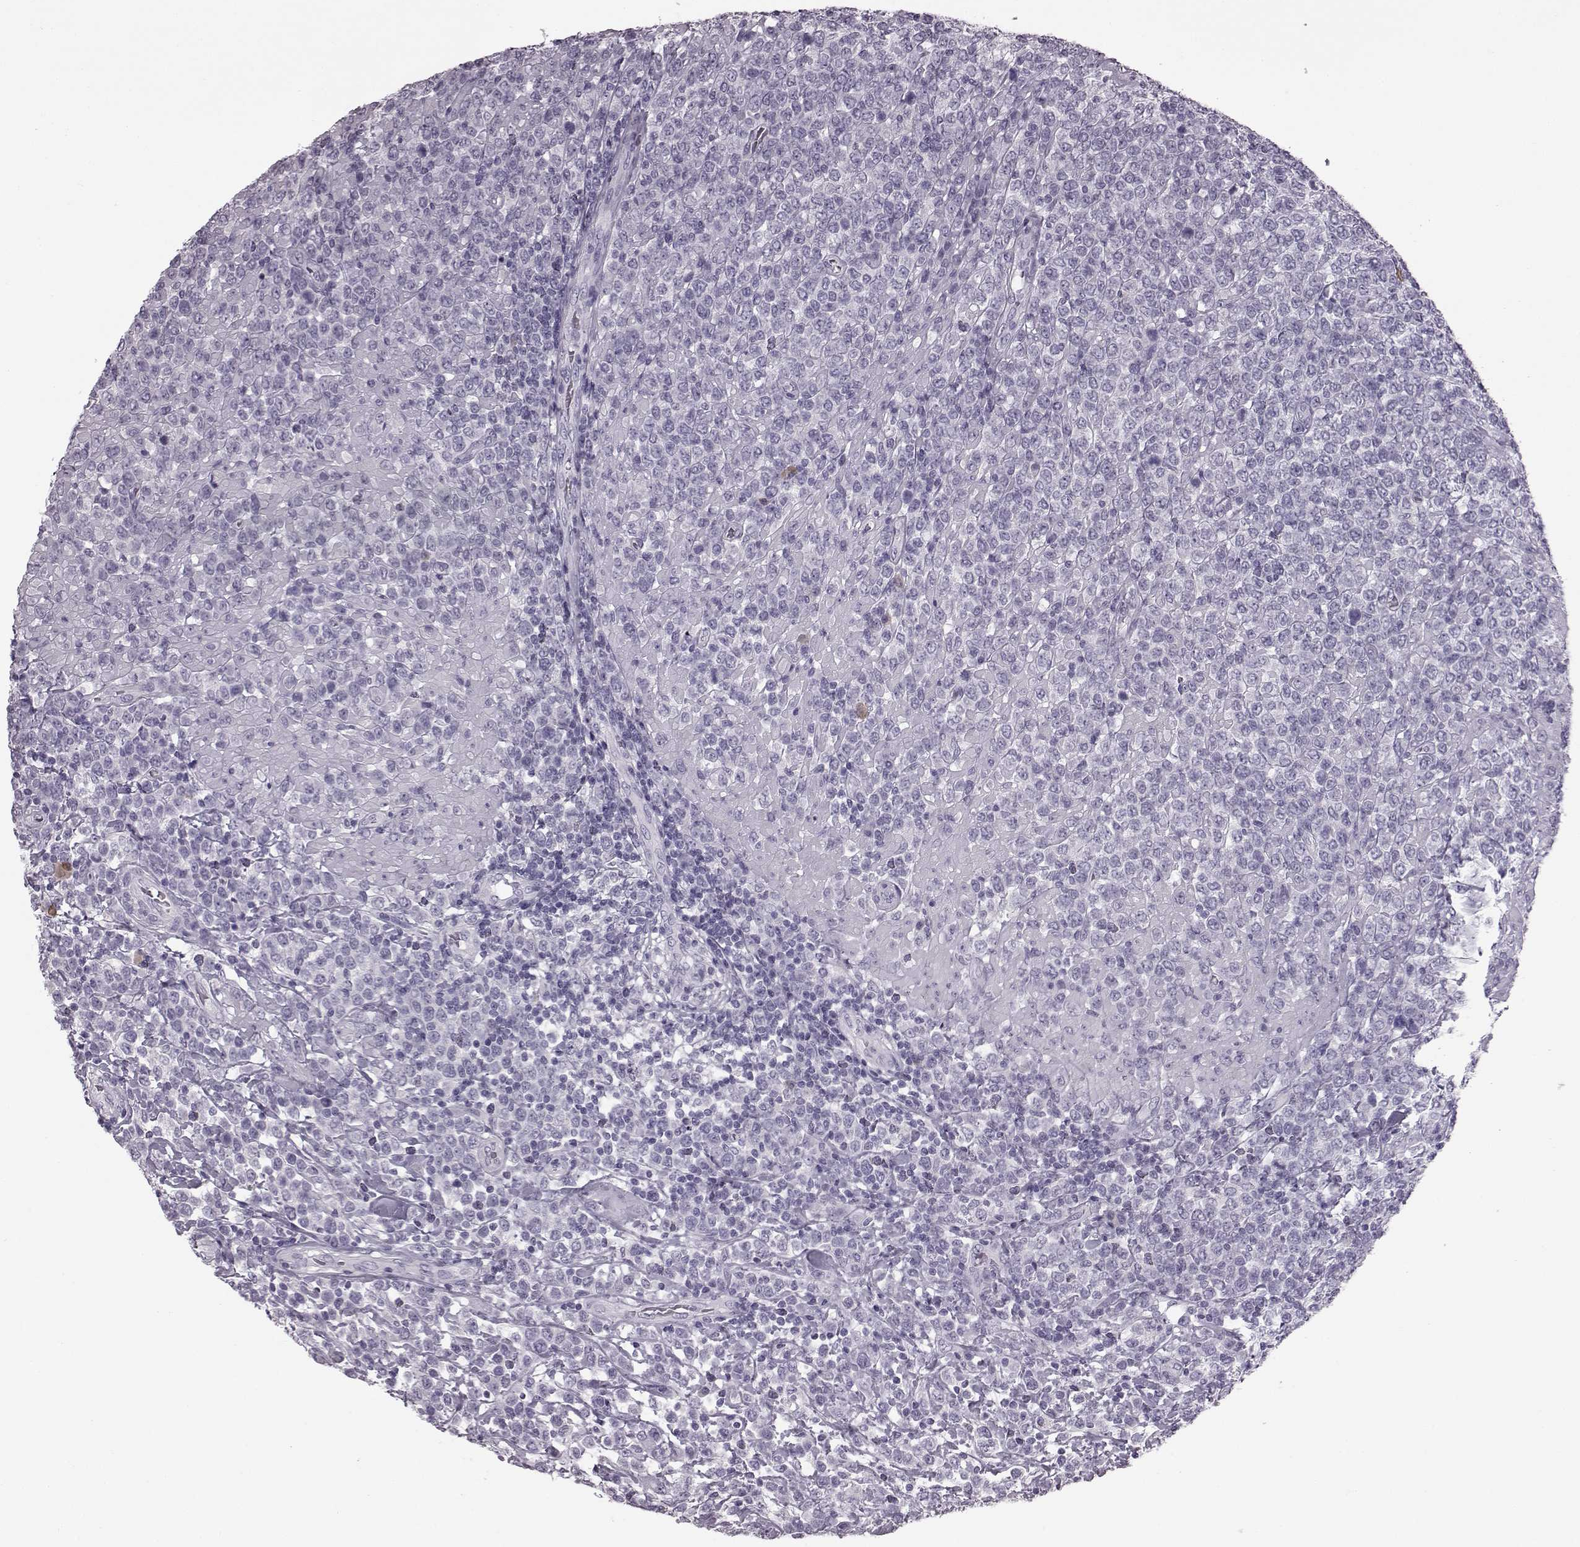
{"staining": {"intensity": "negative", "quantity": "none", "location": "none"}, "tissue": "lymphoma", "cell_type": "Tumor cells", "image_type": "cancer", "snomed": [{"axis": "morphology", "description": "Malignant lymphoma, non-Hodgkin's type, High grade"}, {"axis": "topography", "description": "Soft tissue"}], "caption": "This is an IHC photomicrograph of lymphoma. There is no staining in tumor cells.", "gene": "JSRP1", "patient": {"sex": "female", "age": 56}}